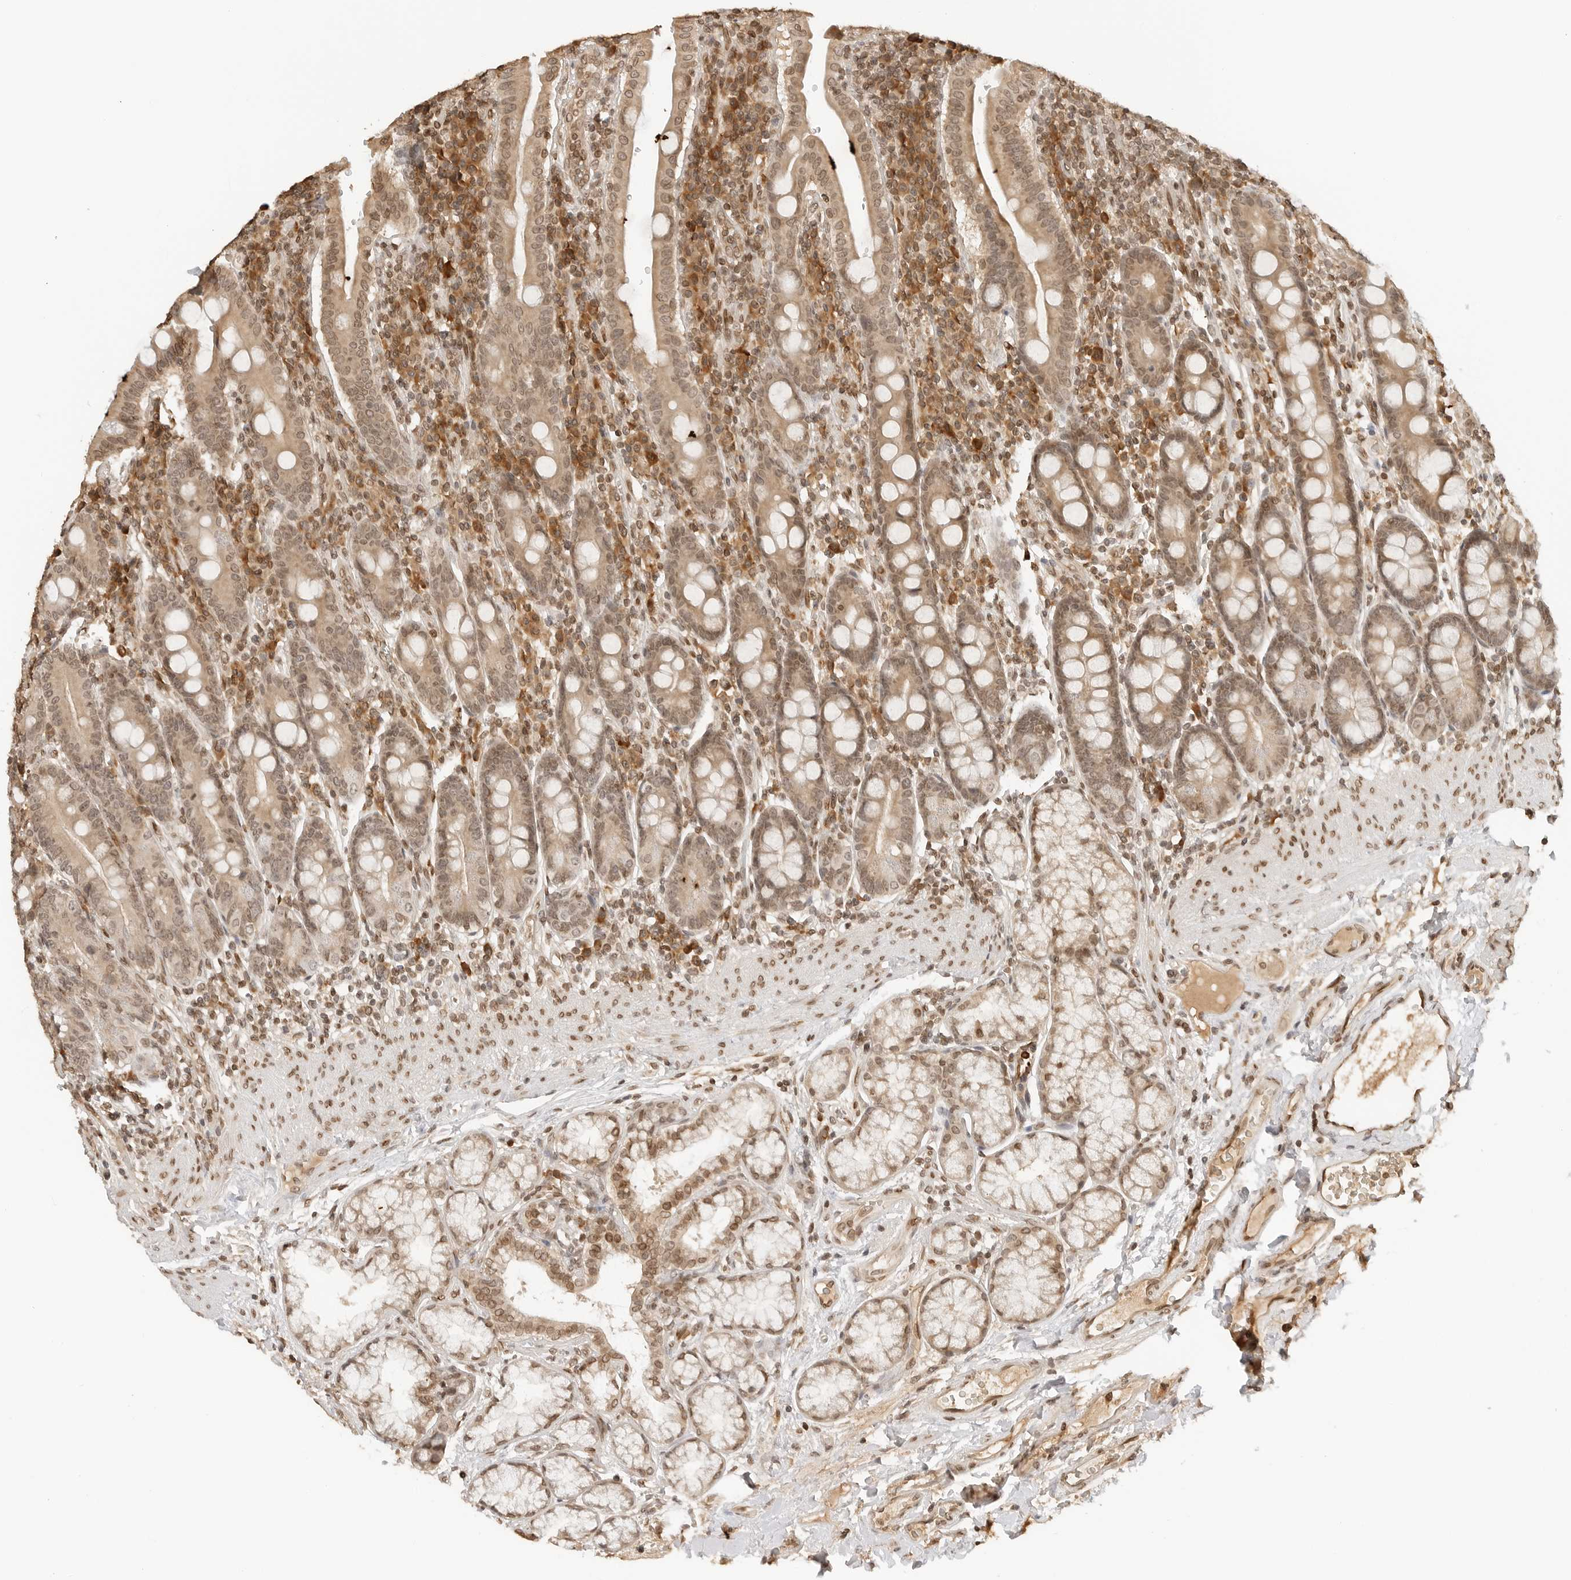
{"staining": {"intensity": "moderate", "quantity": ">75%", "location": "cytoplasmic/membranous,nuclear"}, "tissue": "duodenum", "cell_type": "Glandular cells", "image_type": "normal", "snomed": [{"axis": "morphology", "description": "Normal tissue, NOS"}, {"axis": "morphology", "description": "Adenocarcinoma, NOS"}, {"axis": "topography", "description": "Pancreas"}, {"axis": "topography", "description": "Duodenum"}], "caption": "Protein analysis of benign duodenum shows moderate cytoplasmic/membranous,nuclear expression in approximately >75% of glandular cells.", "gene": "POLH", "patient": {"sex": "male", "age": 50}}